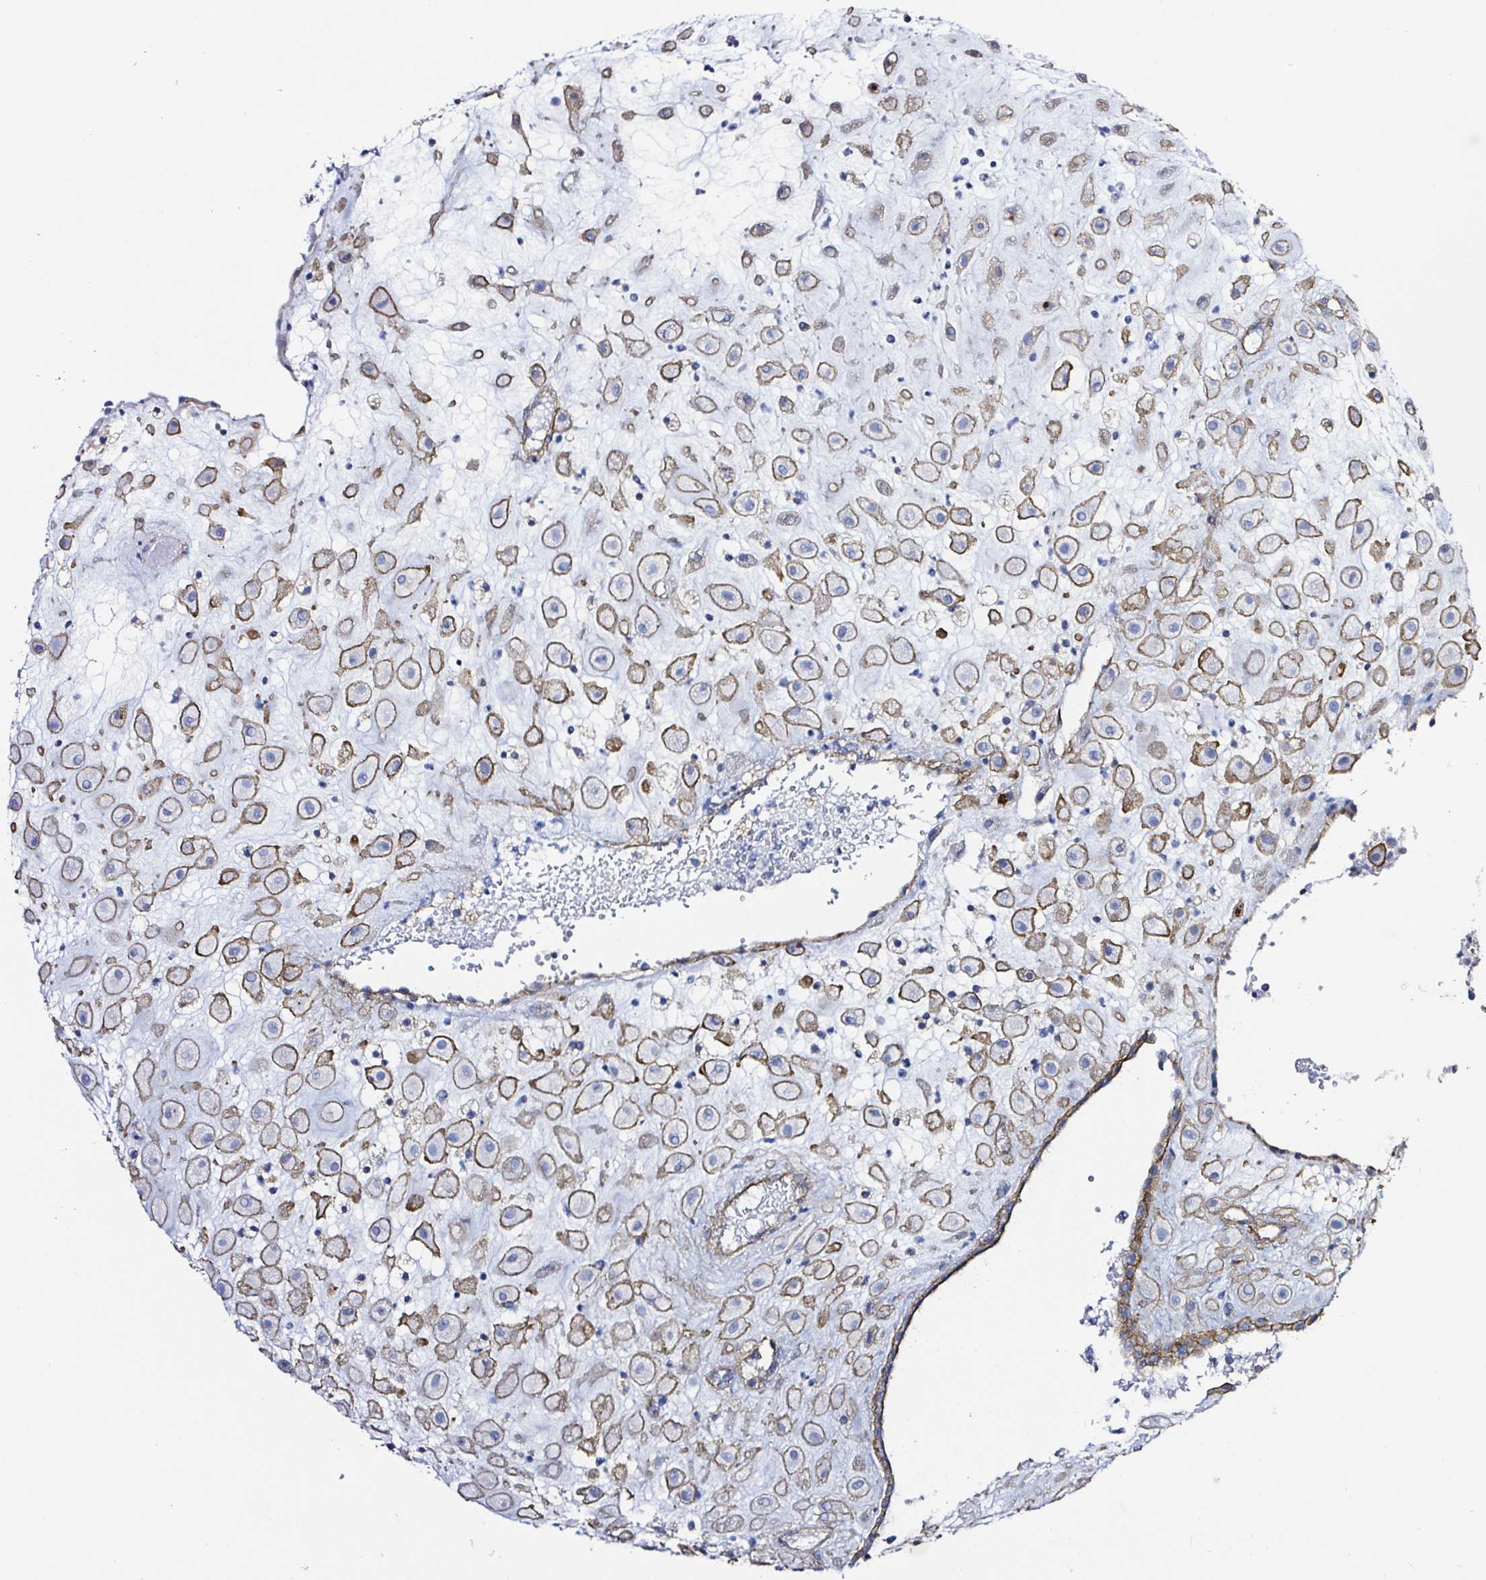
{"staining": {"intensity": "moderate", "quantity": ">75%", "location": "cytoplasmic/membranous"}, "tissue": "placenta", "cell_type": "Decidual cells", "image_type": "normal", "snomed": [{"axis": "morphology", "description": "Normal tissue, NOS"}, {"axis": "topography", "description": "Placenta"}], "caption": "An IHC photomicrograph of normal tissue is shown. Protein staining in brown labels moderate cytoplasmic/membranous positivity in placenta within decidual cells. (brown staining indicates protein expression, while blue staining denotes nuclei).", "gene": "ARL4D", "patient": {"sex": "female", "age": 24}}